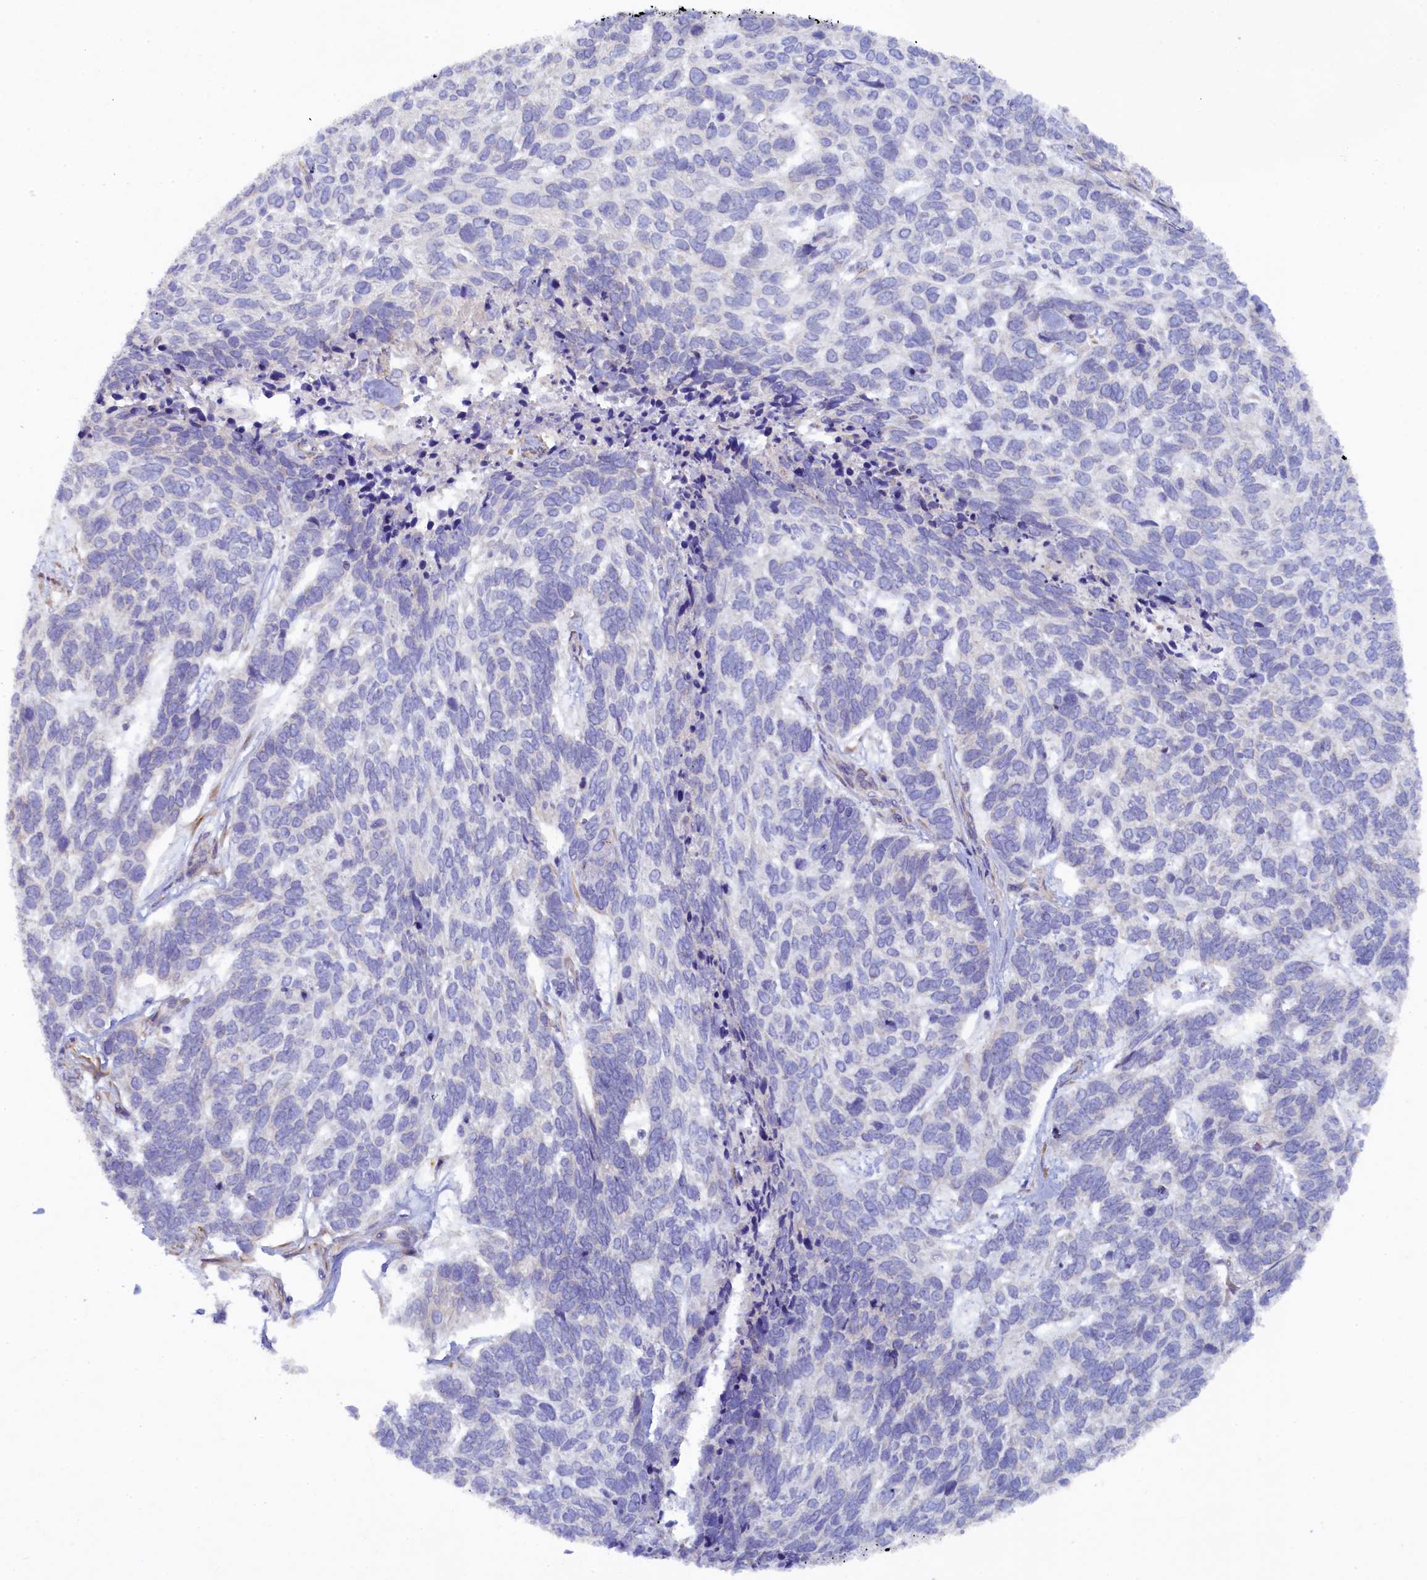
{"staining": {"intensity": "negative", "quantity": "none", "location": "none"}, "tissue": "skin cancer", "cell_type": "Tumor cells", "image_type": "cancer", "snomed": [{"axis": "morphology", "description": "Basal cell carcinoma"}, {"axis": "topography", "description": "Skin"}], "caption": "IHC micrograph of neoplastic tissue: human basal cell carcinoma (skin) stained with DAB reveals no significant protein staining in tumor cells.", "gene": "POGLUT3", "patient": {"sex": "female", "age": 65}}